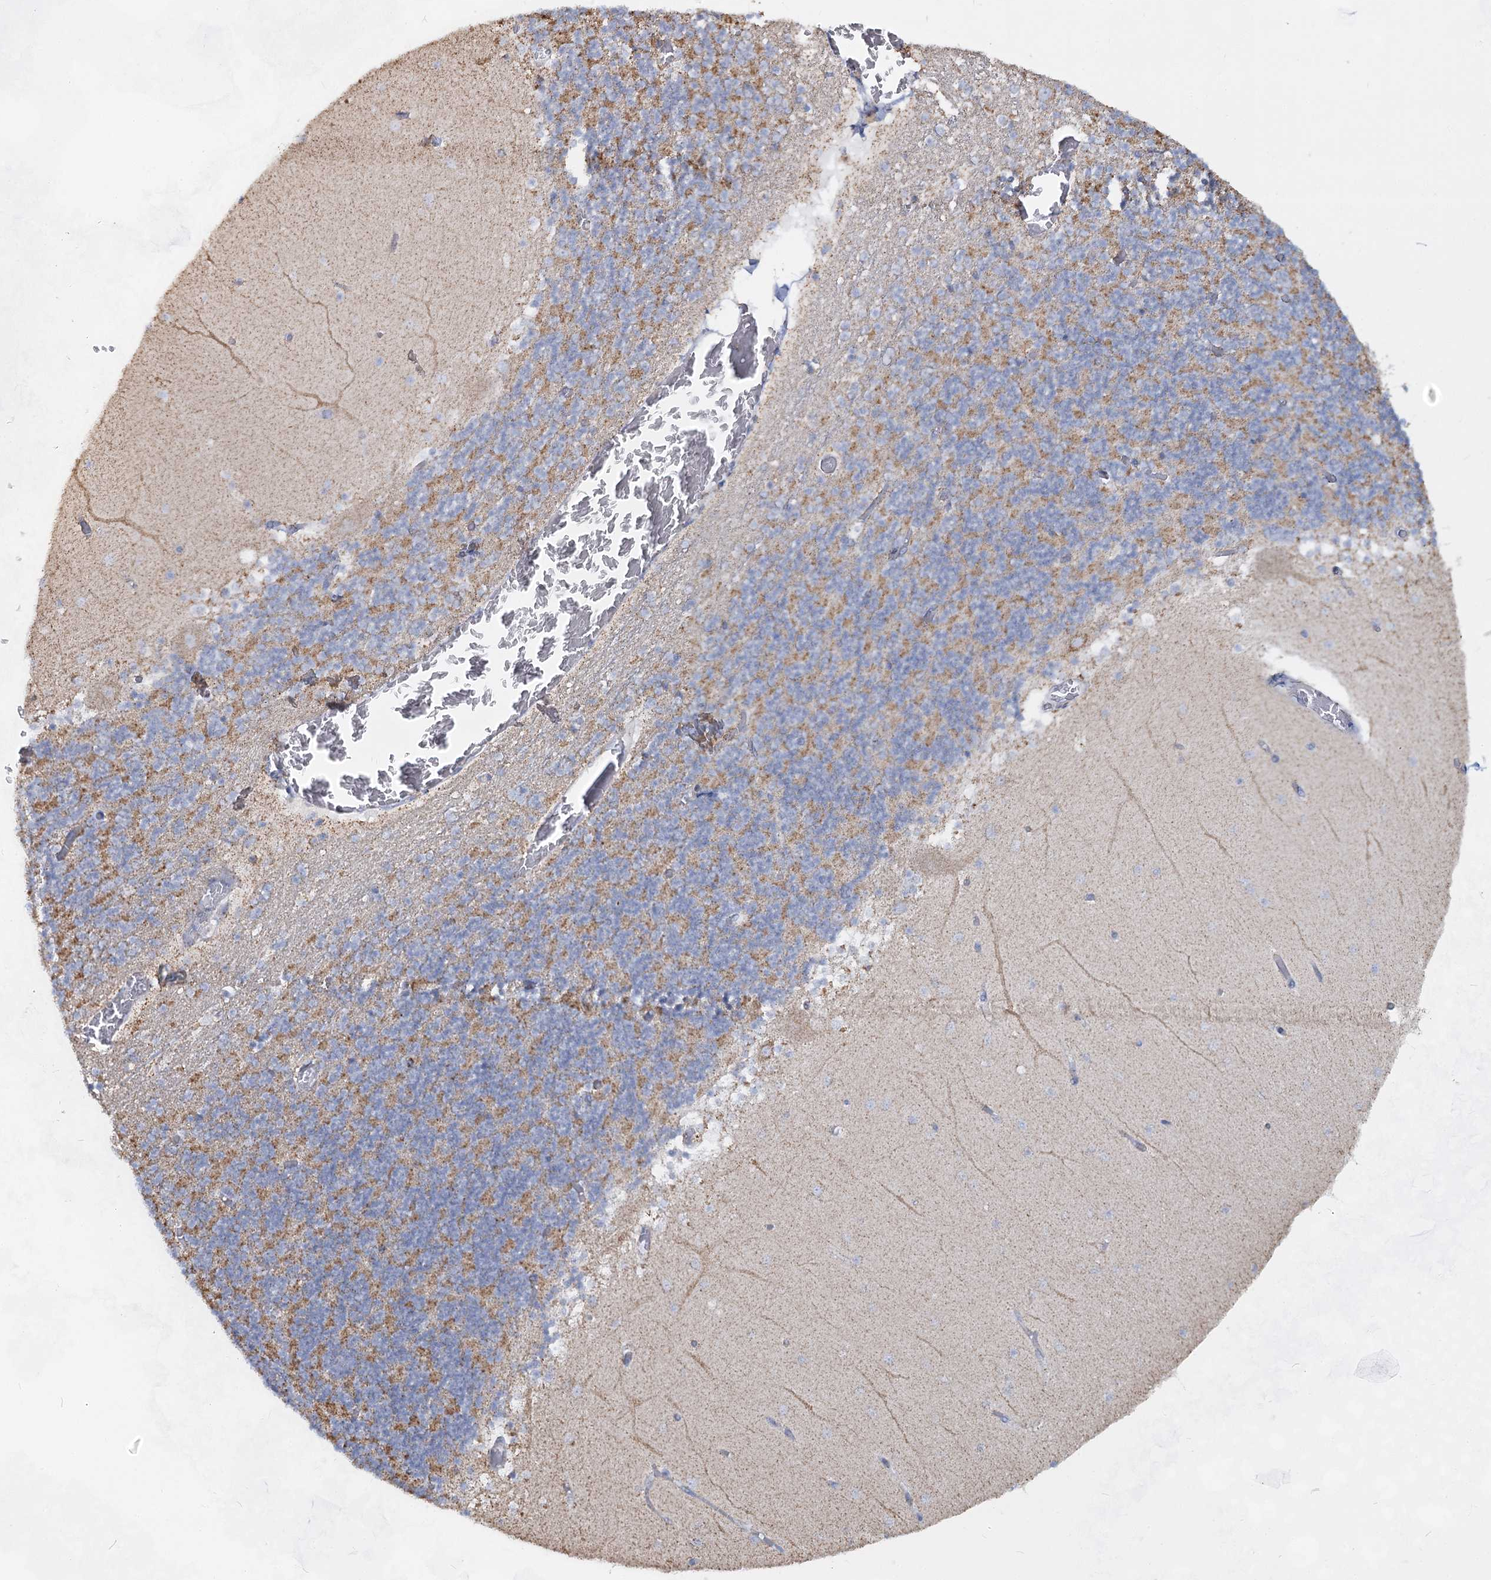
{"staining": {"intensity": "moderate", "quantity": "25%-75%", "location": "cytoplasmic/membranous"}, "tissue": "cerebellum", "cell_type": "Cells in granular layer", "image_type": "normal", "snomed": [{"axis": "morphology", "description": "Normal tissue, NOS"}, {"axis": "topography", "description": "Cerebellum"}], "caption": "Benign cerebellum shows moderate cytoplasmic/membranous staining in approximately 25%-75% of cells in granular layer, visualized by immunohistochemistry.", "gene": "CCDC73", "patient": {"sex": "female", "age": 28}}